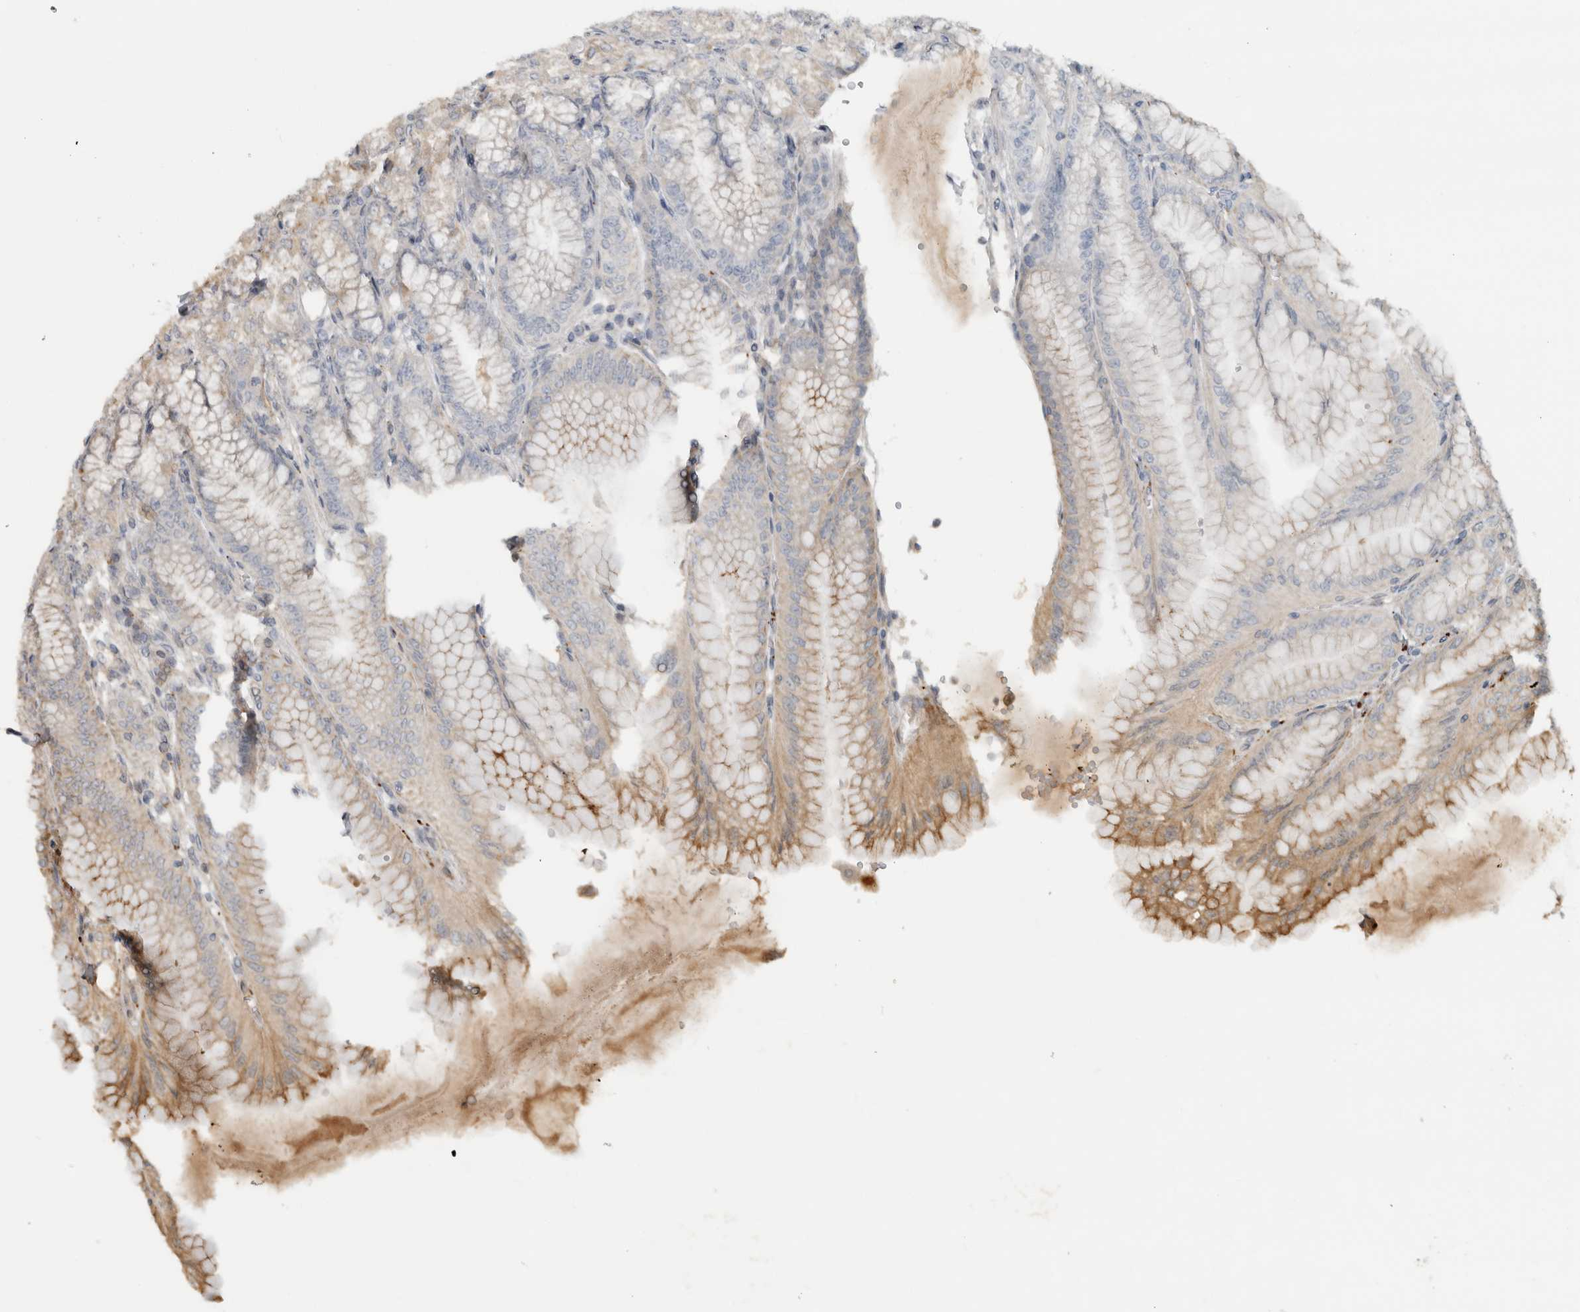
{"staining": {"intensity": "moderate", "quantity": "<25%", "location": "cytoplasmic/membranous"}, "tissue": "stomach", "cell_type": "Glandular cells", "image_type": "normal", "snomed": [{"axis": "morphology", "description": "Normal tissue, NOS"}, {"axis": "topography", "description": "Stomach, lower"}], "caption": "Glandular cells demonstrate low levels of moderate cytoplasmic/membranous expression in about <25% of cells in unremarkable stomach.", "gene": "PITPNC1", "patient": {"sex": "male", "age": 71}}